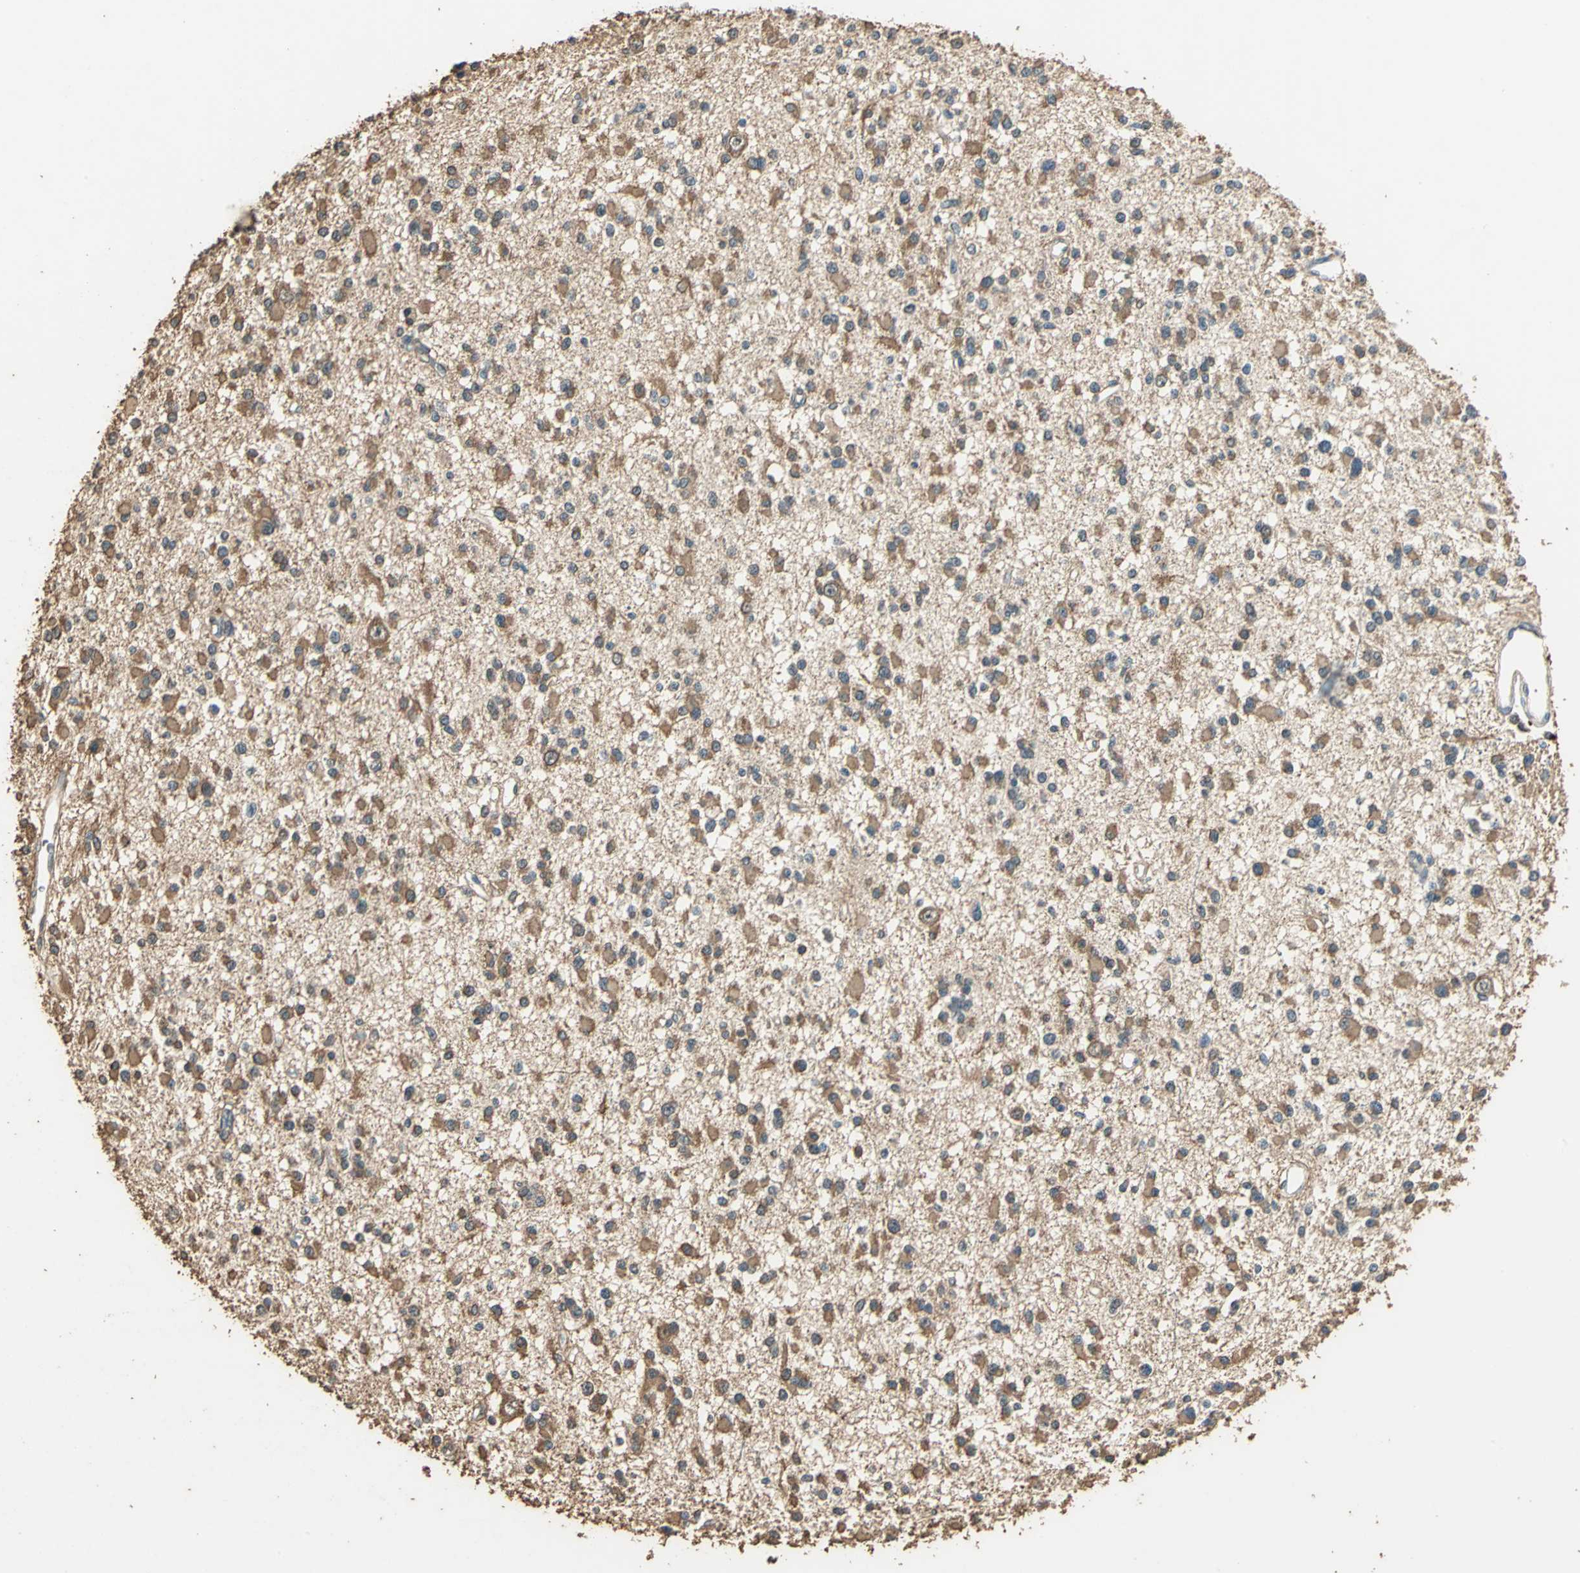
{"staining": {"intensity": "moderate", "quantity": ">75%", "location": "cytoplasmic/membranous"}, "tissue": "glioma", "cell_type": "Tumor cells", "image_type": "cancer", "snomed": [{"axis": "morphology", "description": "Glioma, malignant, Low grade"}, {"axis": "topography", "description": "Brain"}], "caption": "A photomicrograph of human glioma stained for a protein displays moderate cytoplasmic/membranous brown staining in tumor cells. (brown staining indicates protein expression, while blue staining denotes nuclei).", "gene": "TMPRSS4", "patient": {"sex": "female", "age": 22}}